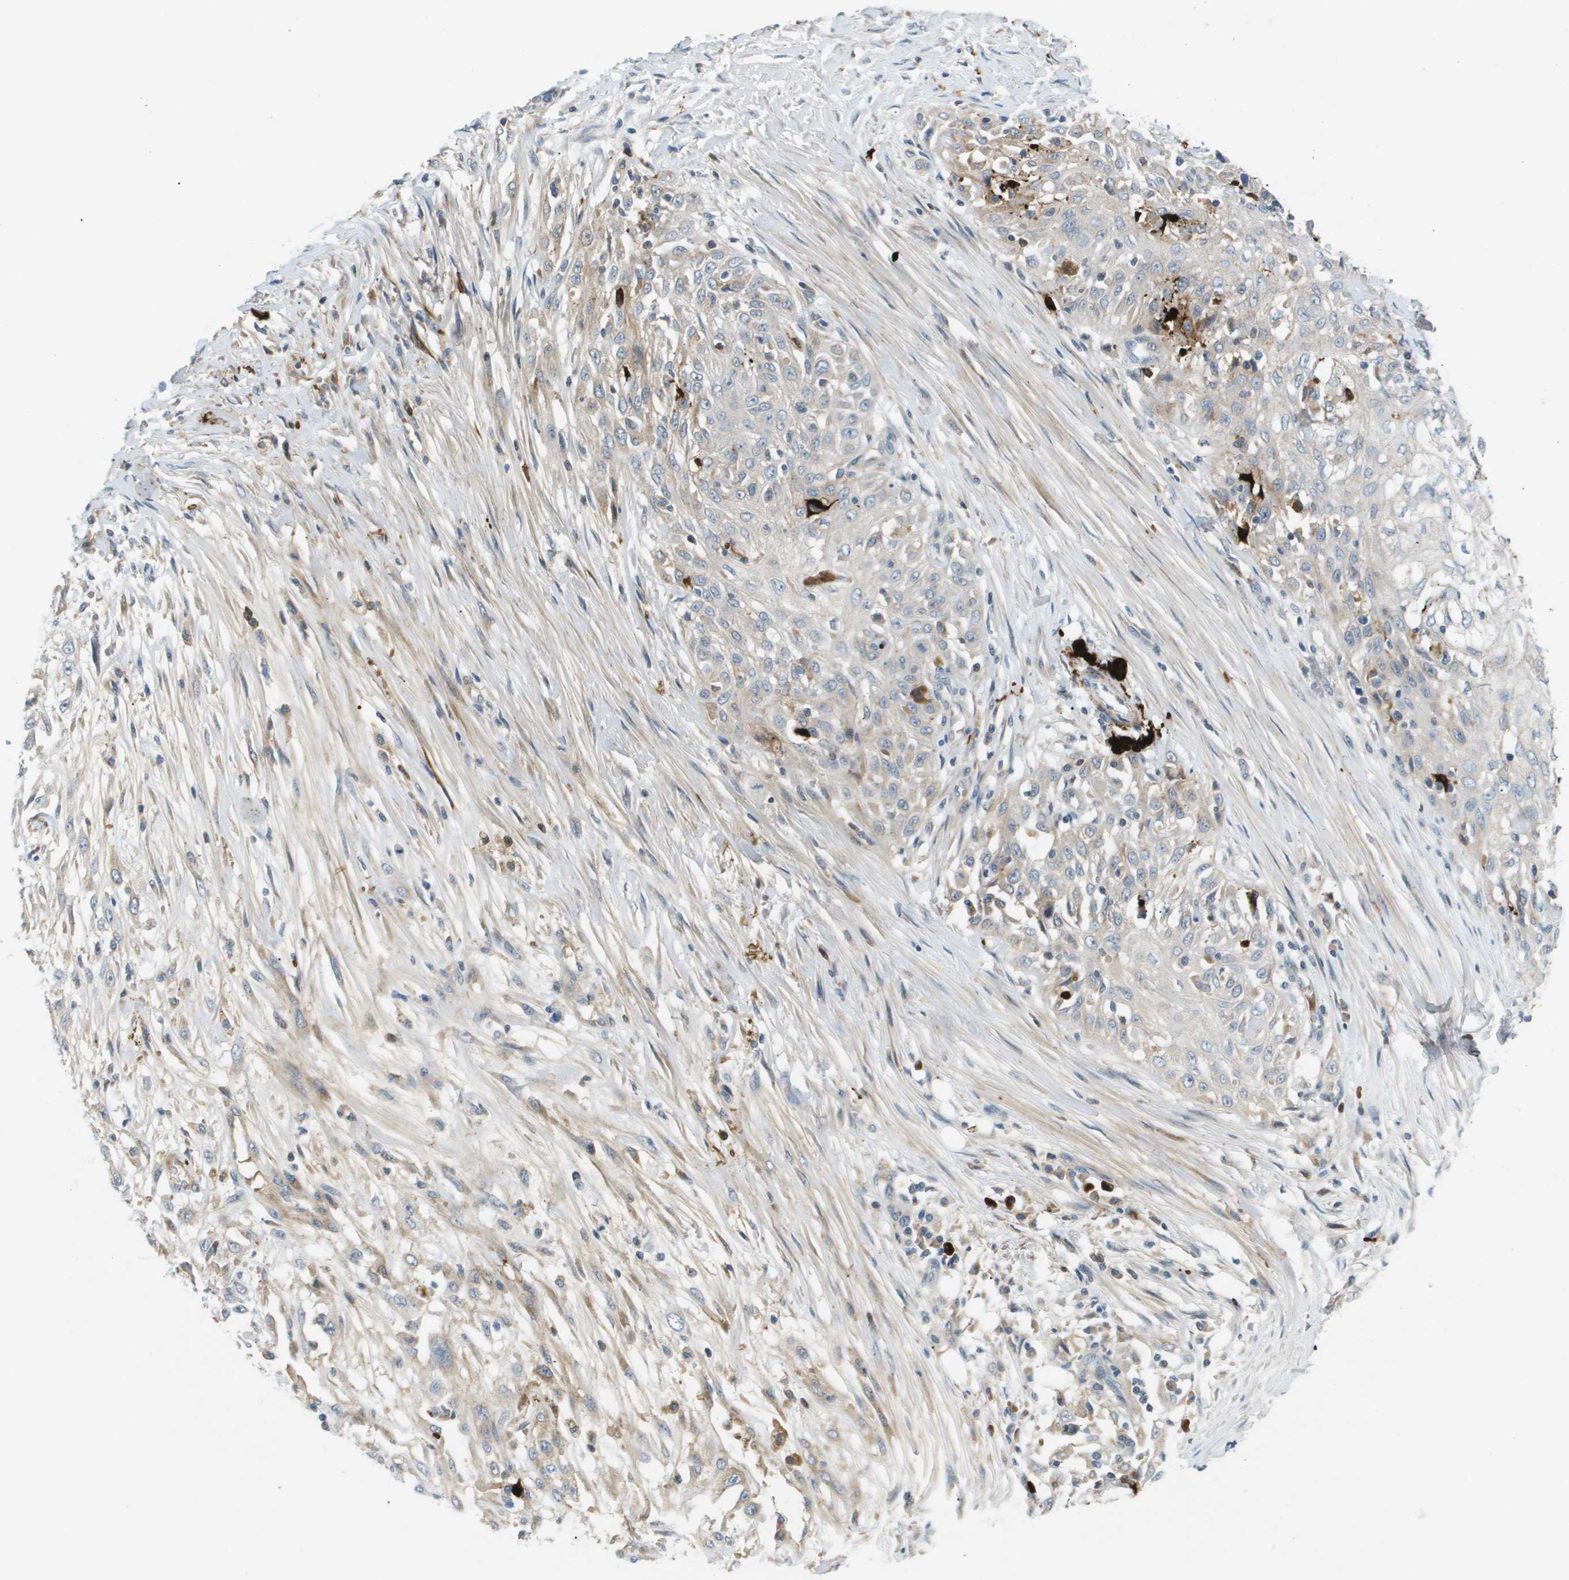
{"staining": {"intensity": "weak", "quantity": "<25%", "location": "cytoplasmic/membranous"}, "tissue": "skin cancer", "cell_type": "Tumor cells", "image_type": "cancer", "snomed": [{"axis": "morphology", "description": "Squamous cell carcinoma, NOS"}, {"axis": "morphology", "description": "Squamous cell carcinoma, metastatic, NOS"}, {"axis": "topography", "description": "Skin"}, {"axis": "topography", "description": "Lymph node"}], "caption": "Histopathology image shows no significant protein staining in tumor cells of skin cancer (squamous cell carcinoma). (DAB (3,3'-diaminobenzidine) immunohistochemistry, high magnification).", "gene": "VTN", "patient": {"sex": "male", "age": 75}}